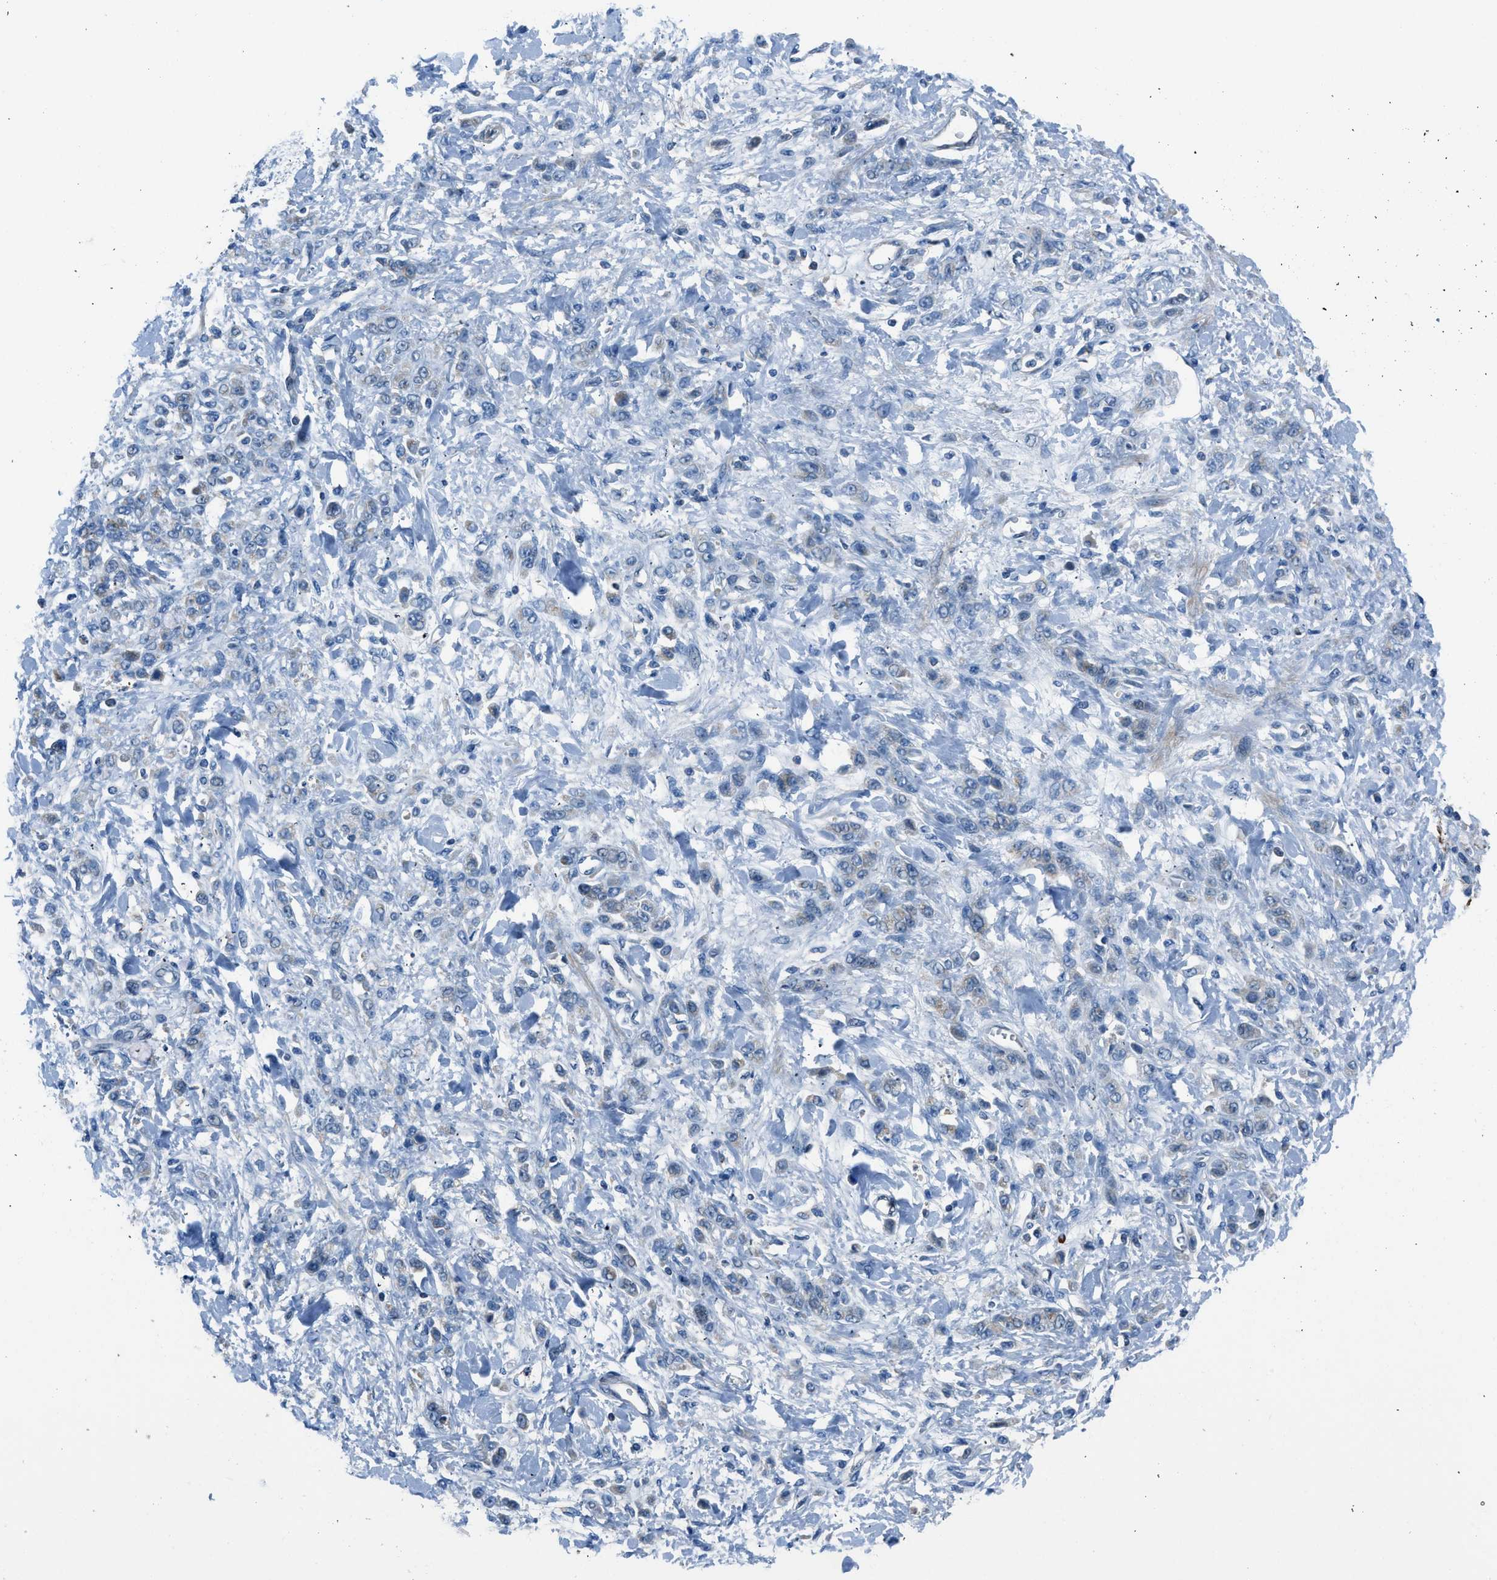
{"staining": {"intensity": "weak", "quantity": "<25%", "location": "cytoplasmic/membranous"}, "tissue": "stomach cancer", "cell_type": "Tumor cells", "image_type": "cancer", "snomed": [{"axis": "morphology", "description": "Normal tissue, NOS"}, {"axis": "morphology", "description": "Adenocarcinoma, NOS"}, {"axis": "topography", "description": "Stomach"}], "caption": "Micrograph shows no protein expression in tumor cells of stomach cancer tissue.", "gene": "LMLN", "patient": {"sex": "male", "age": 82}}